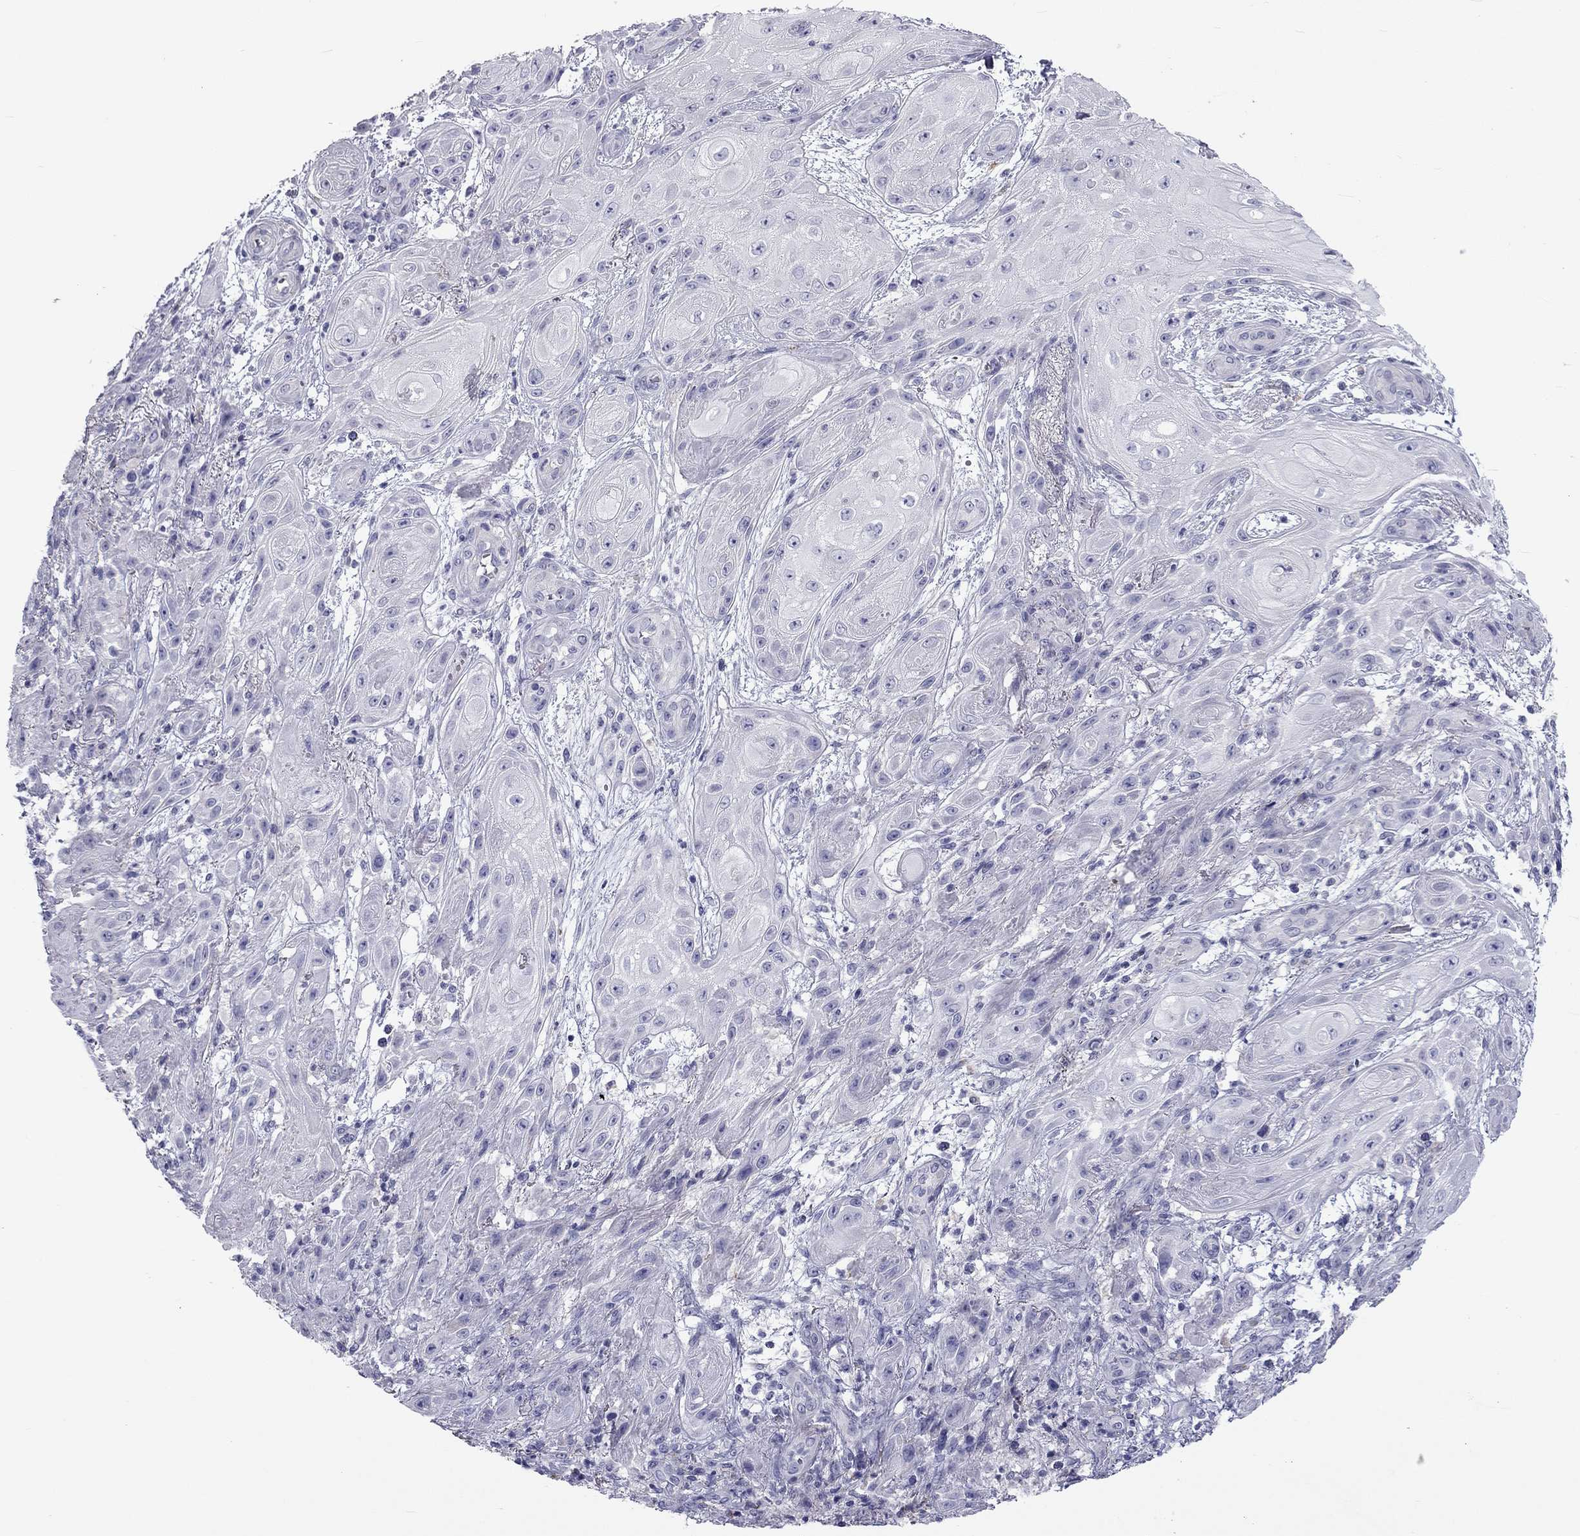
{"staining": {"intensity": "negative", "quantity": "none", "location": "none"}, "tissue": "skin cancer", "cell_type": "Tumor cells", "image_type": "cancer", "snomed": [{"axis": "morphology", "description": "Squamous cell carcinoma, NOS"}, {"axis": "topography", "description": "Skin"}], "caption": "A histopathology image of human skin cancer is negative for staining in tumor cells.", "gene": "CLPSL2", "patient": {"sex": "male", "age": 62}}